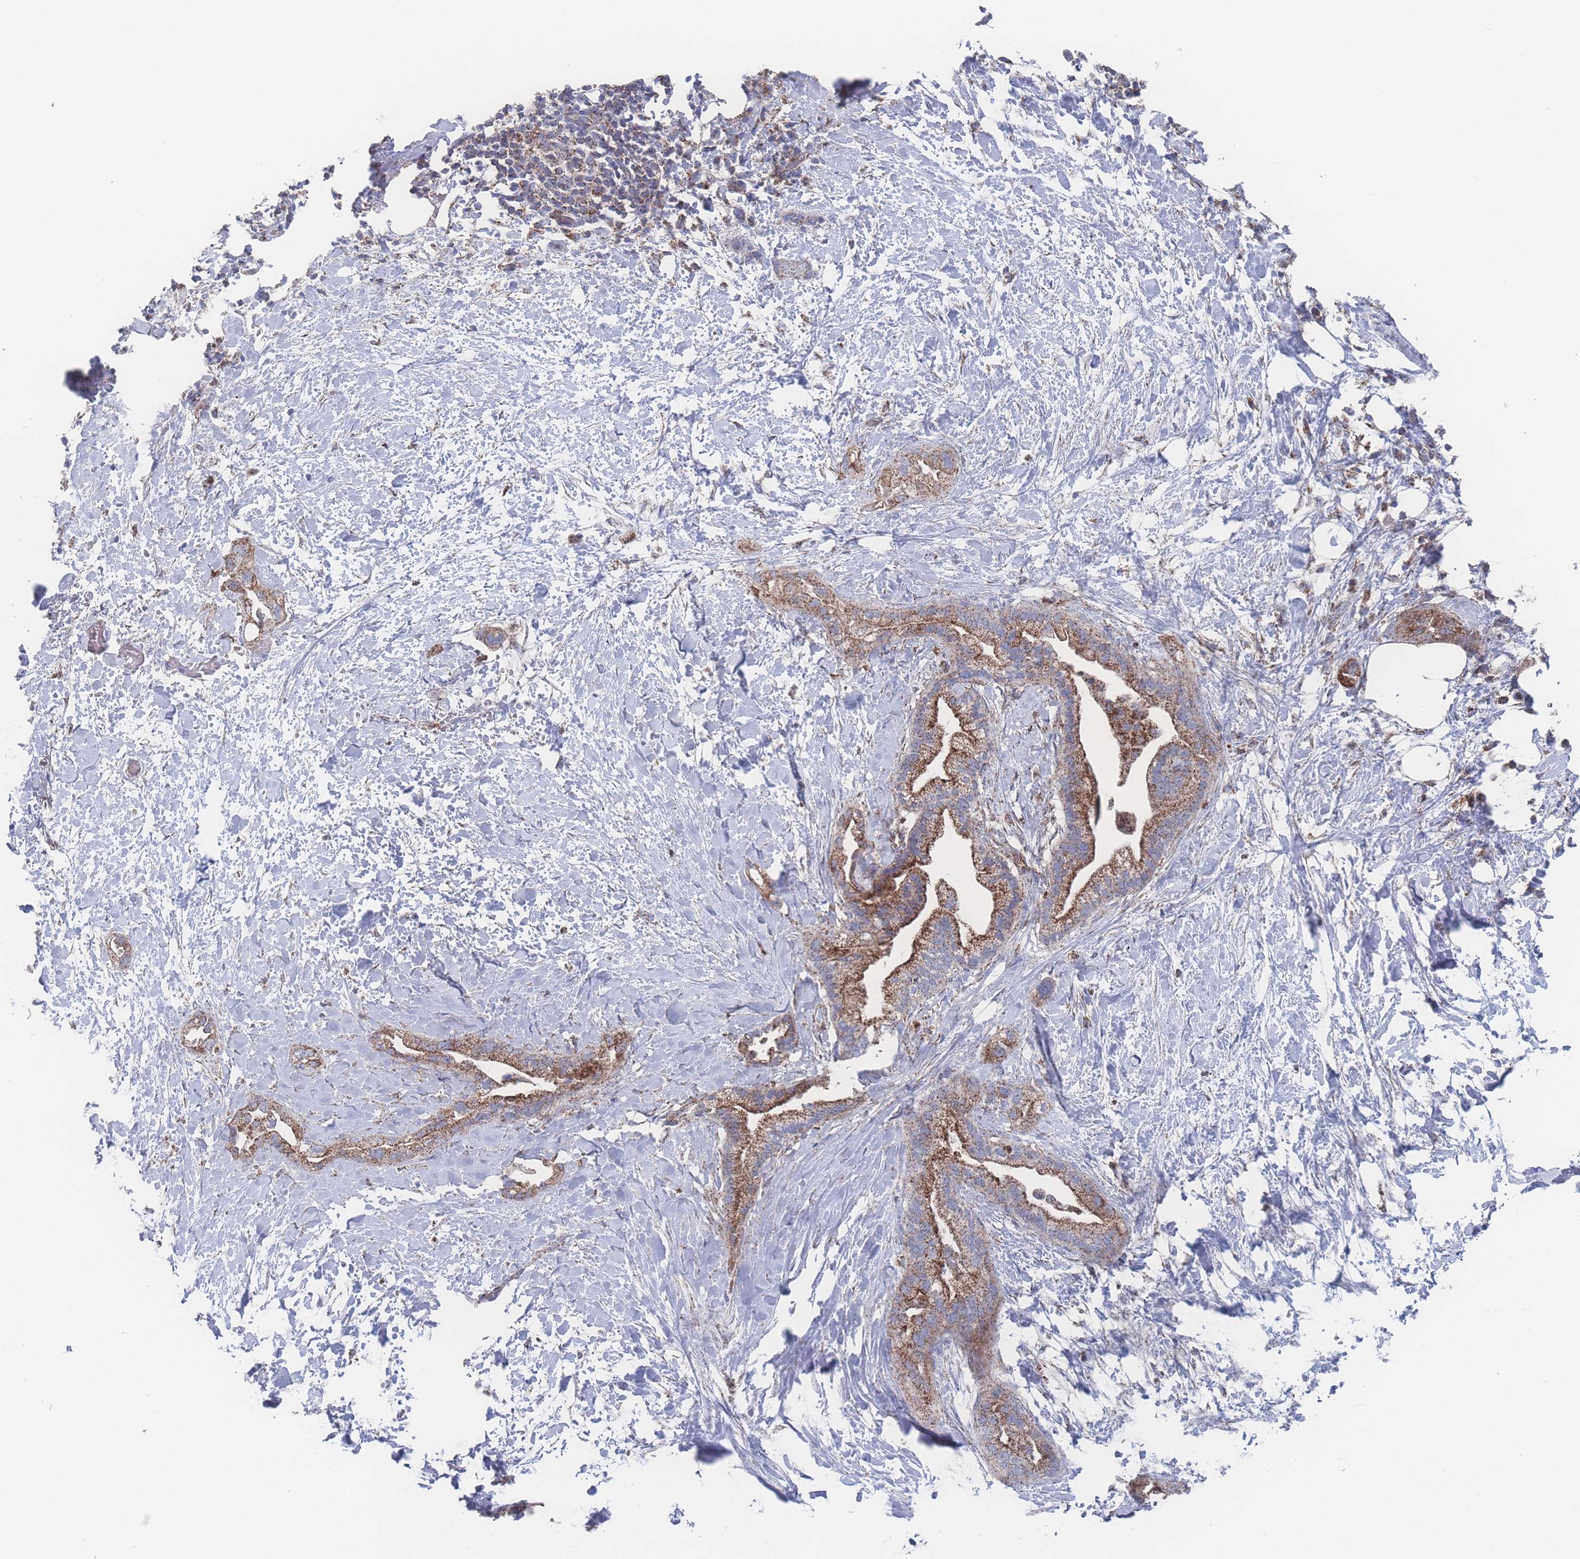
{"staining": {"intensity": "moderate", "quantity": ">75%", "location": "cytoplasmic/membranous"}, "tissue": "pancreatic cancer", "cell_type": "Tumor cells", "image_type": "cancer", "snomed": [{"axis": "morphology", "description": "Adenocarcinoma, NOS"}, {"axis": "topography", "description": "Pancreas"}], "caption": "Human pancreatic cancer stained with a protein marker reveals moderate staining in tumor cells.", "gene": "PEX14", "patient": {"sex": "male", "age": 44}}